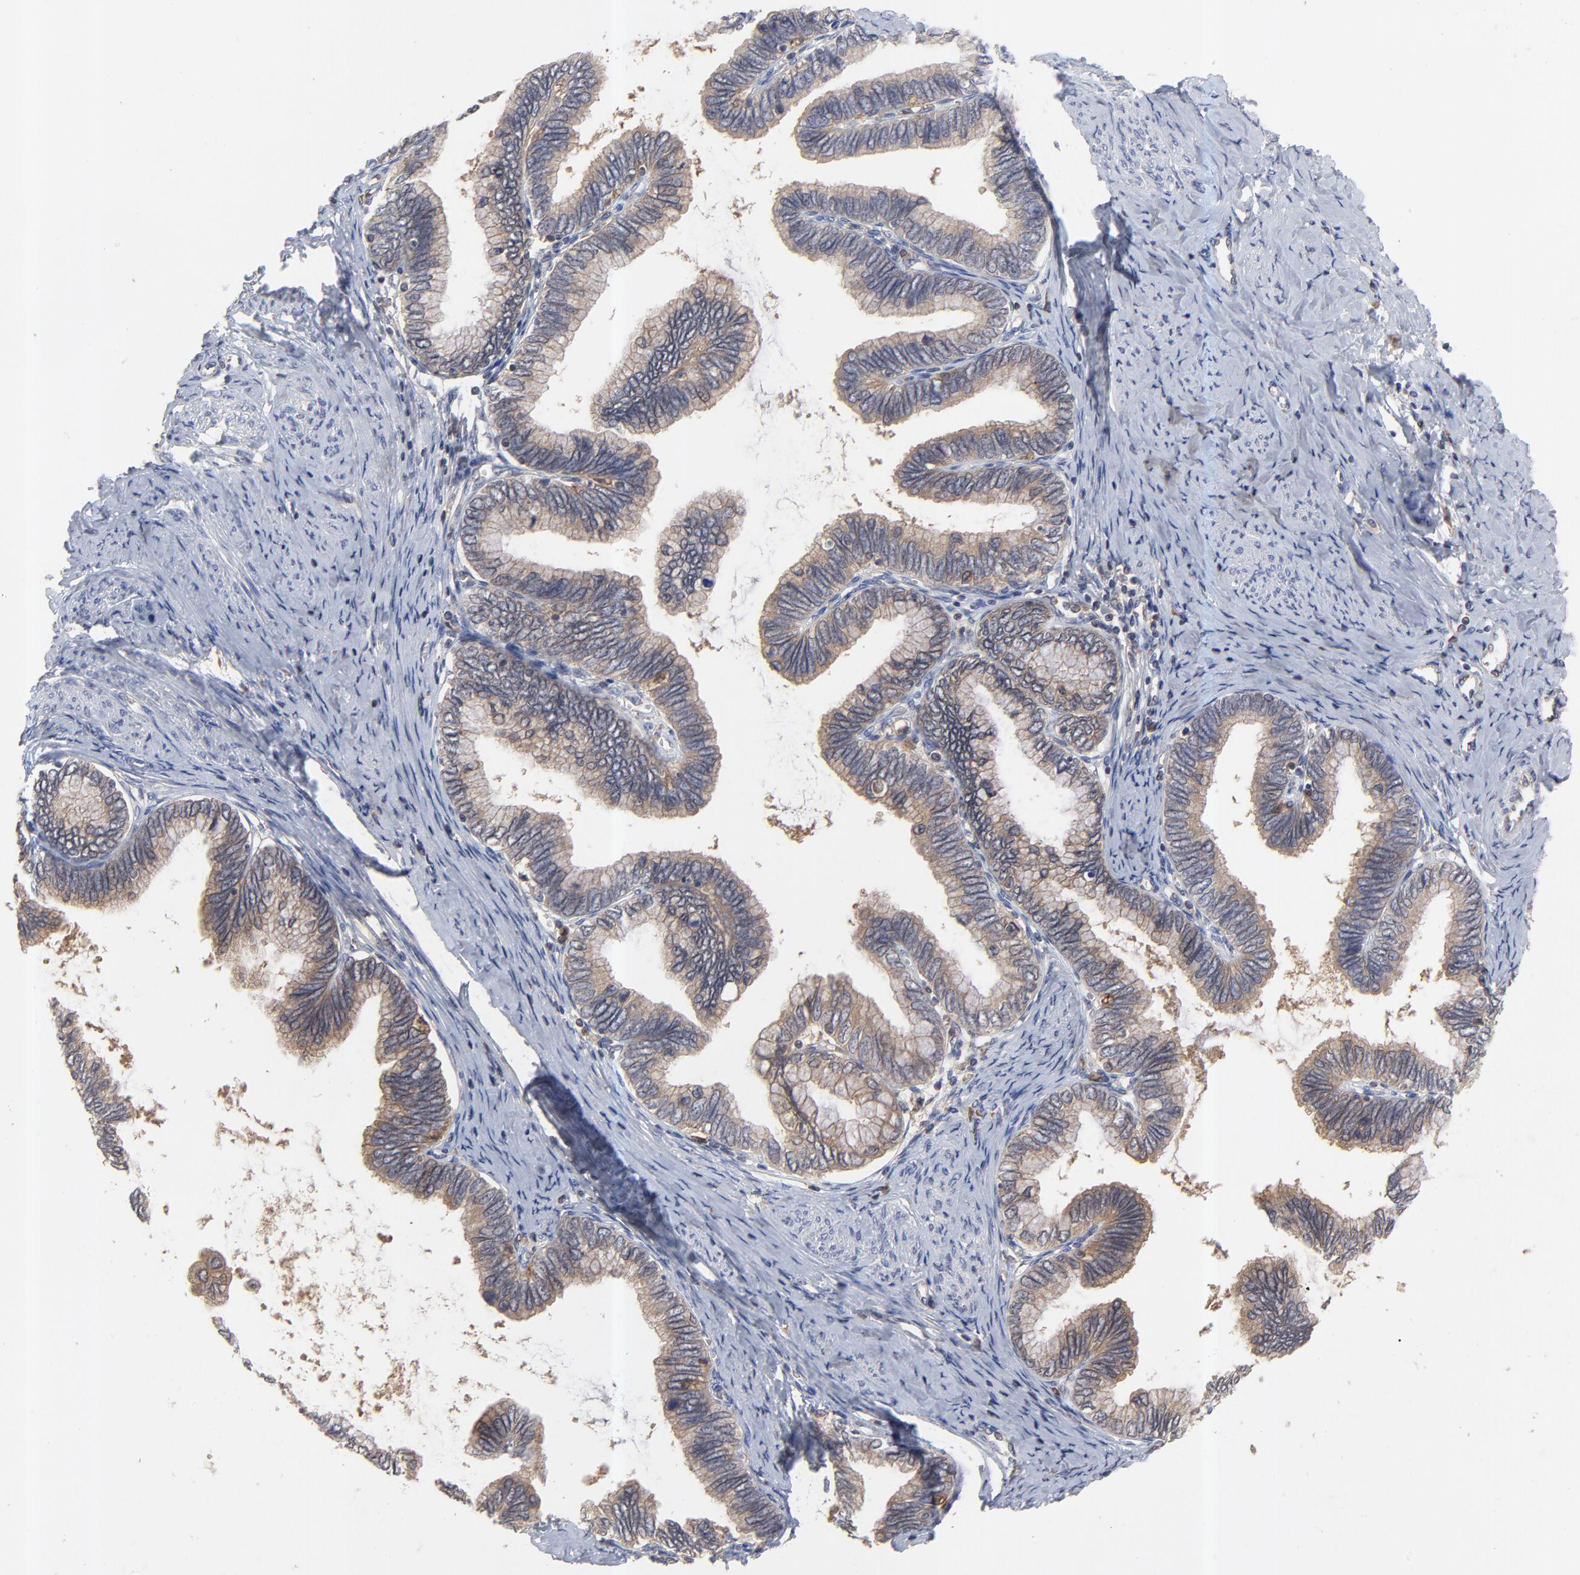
{"staining": {"intensity": "moderate", "quantity": ">75%", "location": "cytoplasmic/membranous"}, "tissue": "cervical cancer", "cell_type": "Tumor cells", "image_type": "cancer", "snomed": [{"axis": "morphology", "description": "Adenocarcinoma, NOS"}, {"axis": "topography", "description": "Cervix"}], "caption": "Moderate cytoplasmic/membranous staining is appreciated in approximately >75% of tumor cells in adenocarcinoma (cervical). The staining was performed using DAB, with brown indicating positive protein expression. Nuclei are stained blue with hematoxylin.", "gene": "RAB9A", "patient": {"sex": "female", "age": 49}}